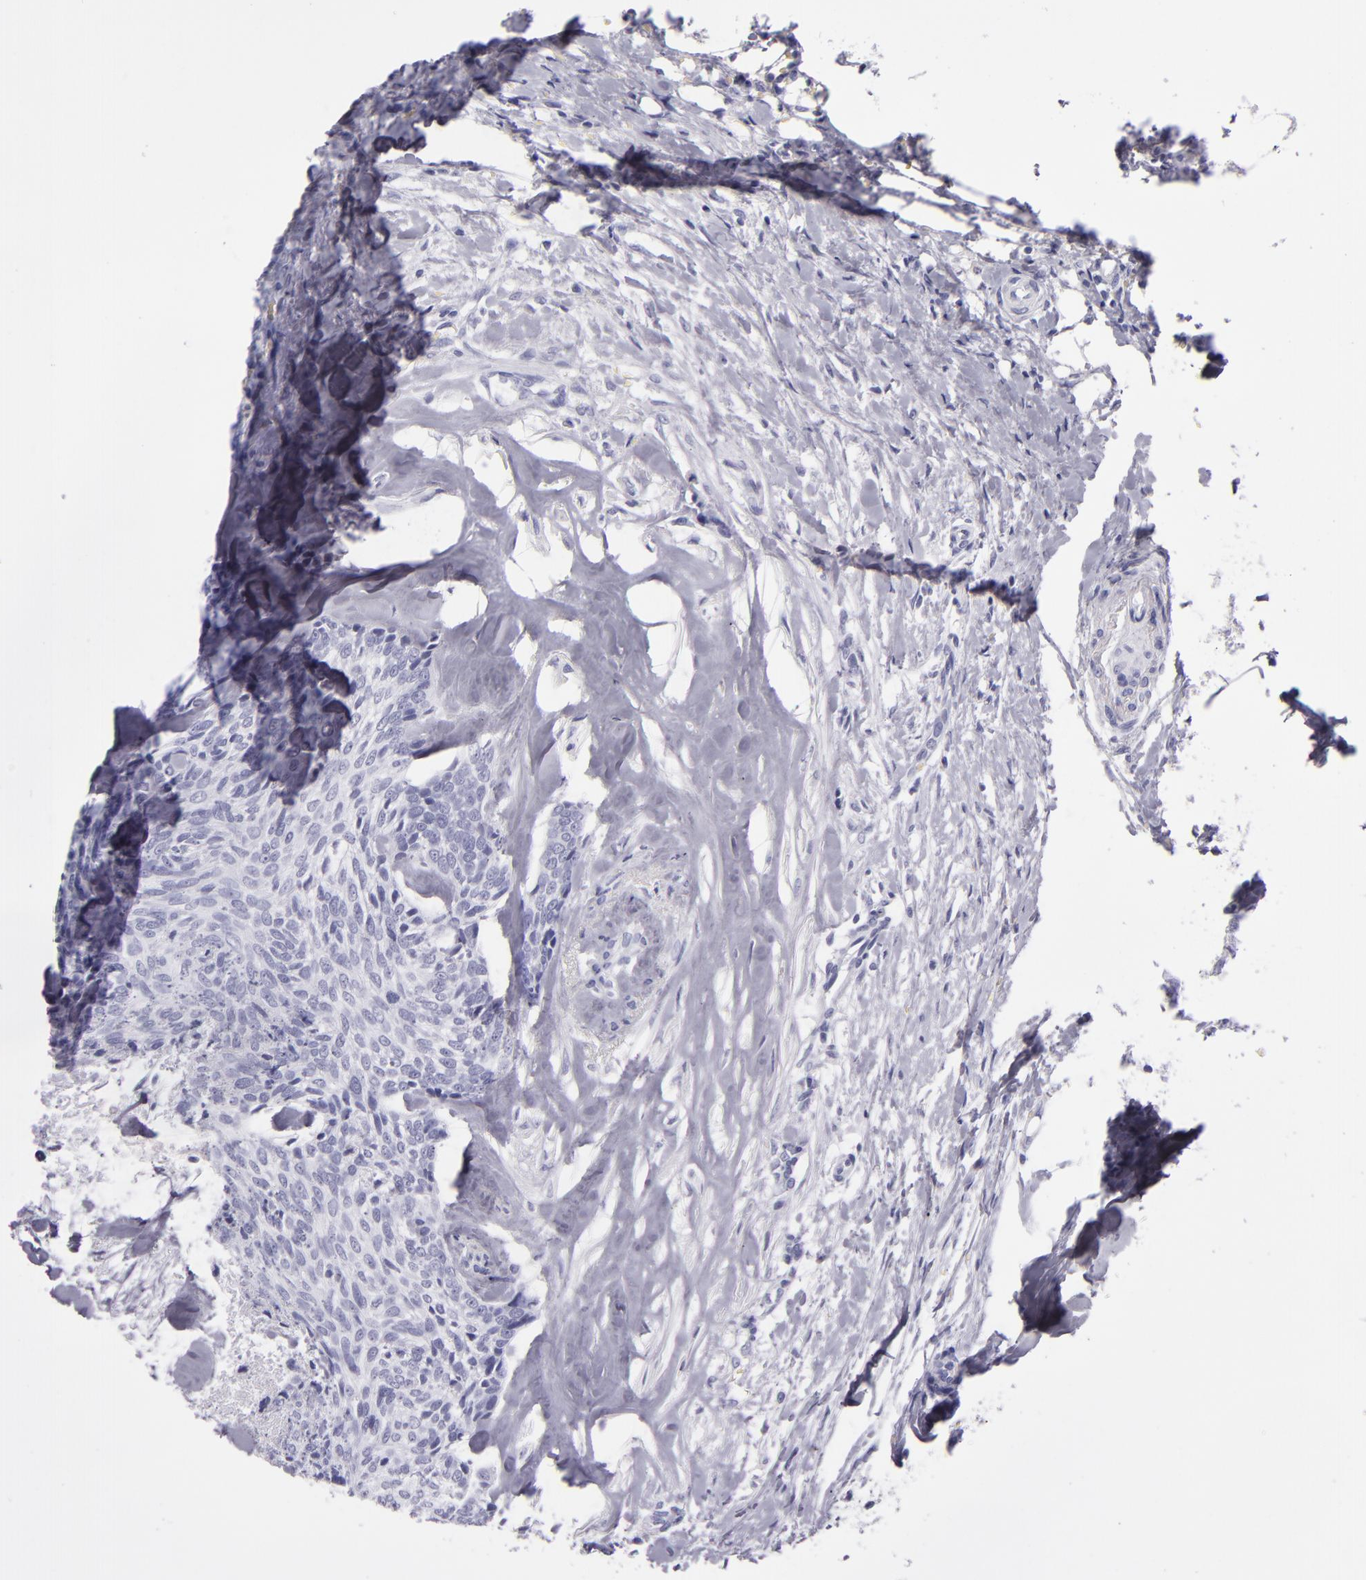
{"staining": {"intensity": "negative", "quantity": "none", "location": "none"}, "tissue": "head and neck cancer", "cell_type": "Tumor cells", "image_type": "cancer", "snomed": [{"axis": "morphology", "description": "Squamous cell carcinoma, NOS"}, {"axis": "topography", "description": "Salivary gland"}, {"axis": "topography", "description": "Head-Neck"}], "caption": "The immunohistochemistry micrograph has no significant expression in tumor cells of head and neck cancer tissue.", "gene": "CR2", "patient": {"sex": "male", "age": 70}}